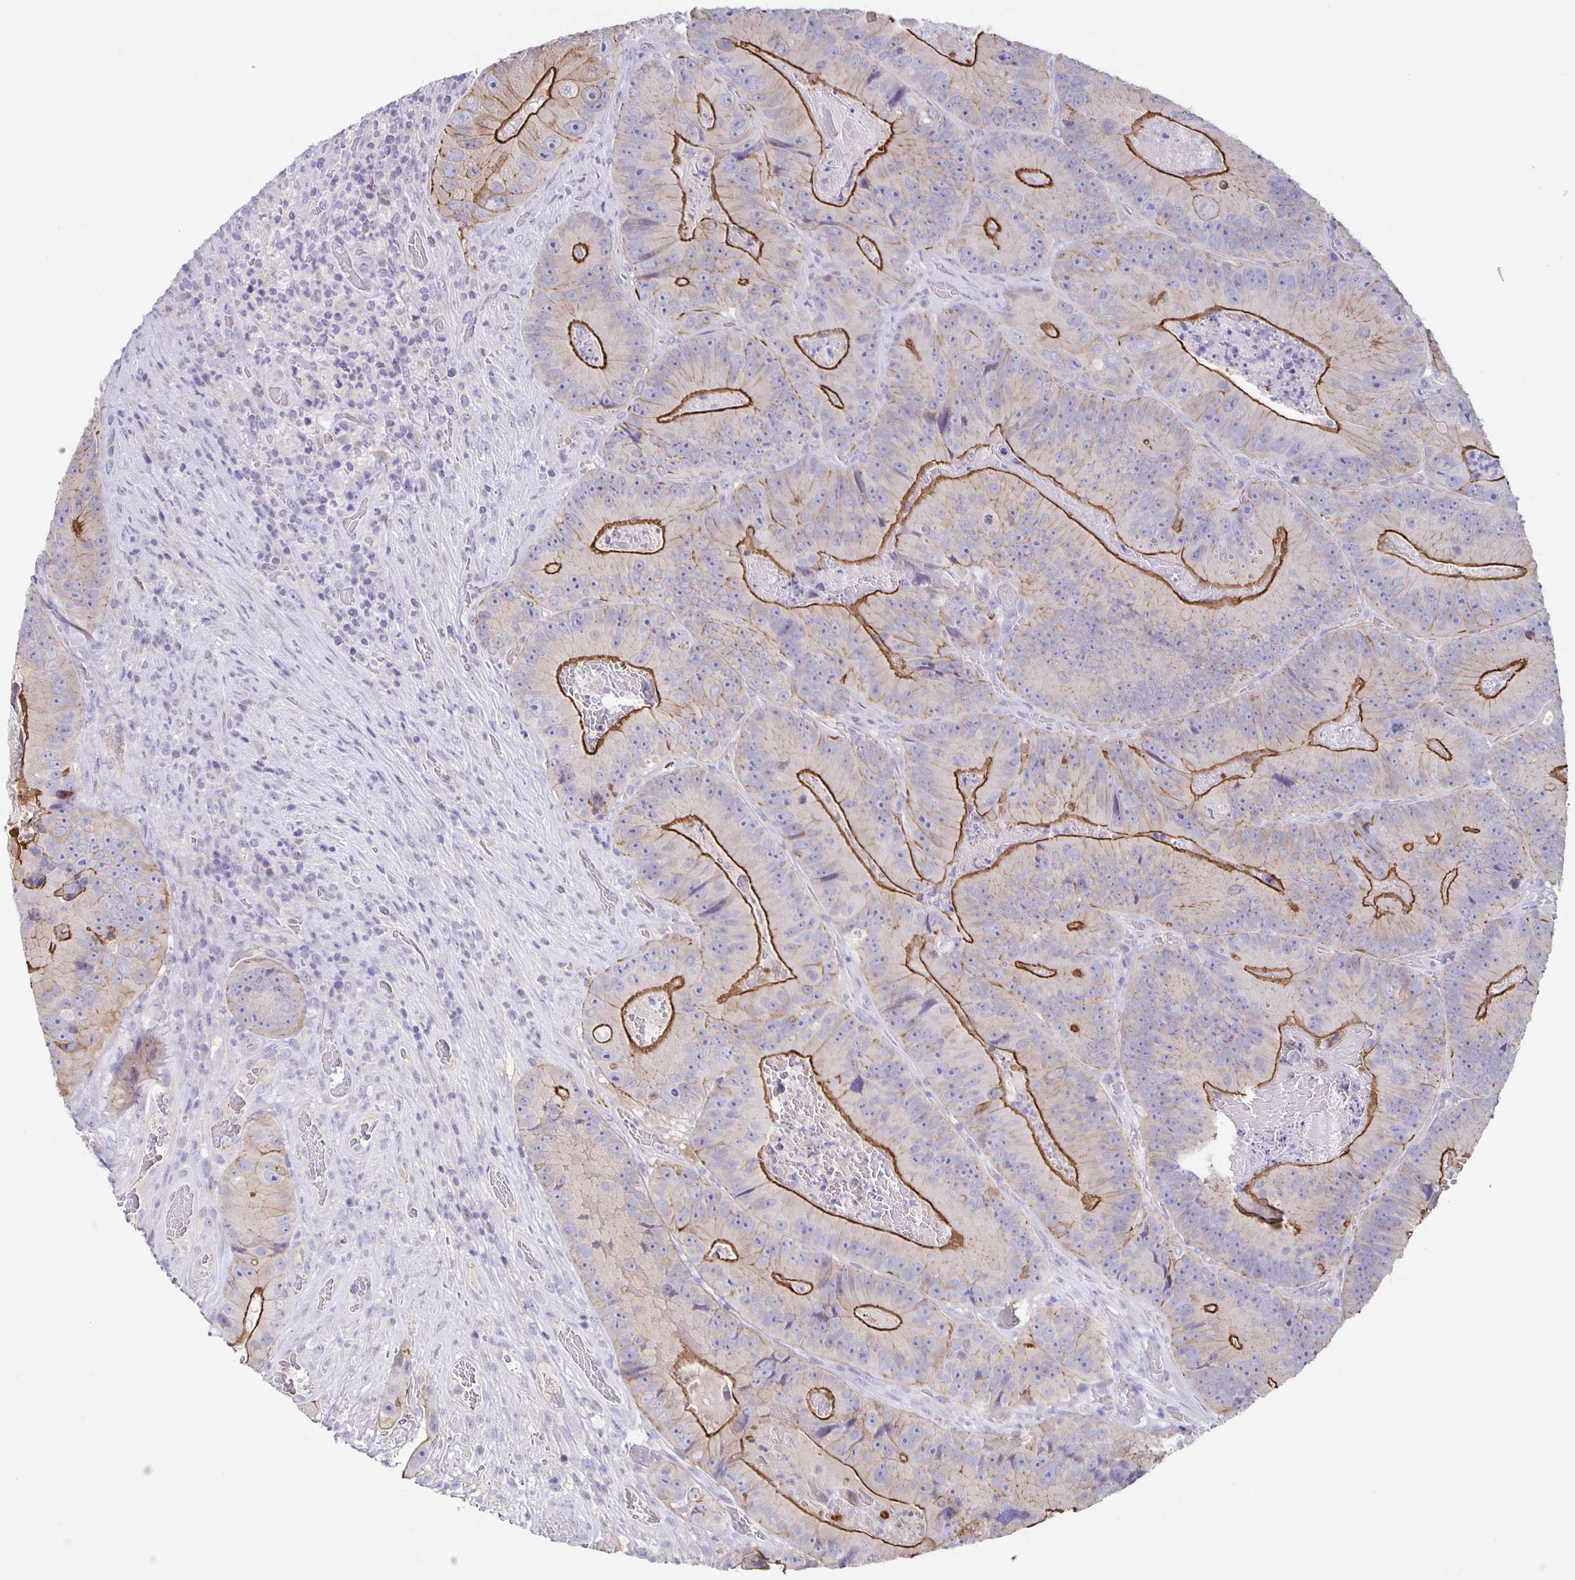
{"staining": {"intensity": "strong", "quantity": "25%-75%", "location": "cytoplasmic/membranous"}, "tissue": "colorectal cancer", "cell_type": "Tumor cells", "image_type": "cancer", "snomed": [{"axis": "morphology", "description": "Adenocarcinoma, NOS"}, {"axis": "topography", "description": "Colon"}], "caption": "A micrograph of colorectal cancer stained for a protein reveals strong cytoplasmic/membranous brown staining in tumor cells.", "gene": "PTPN3", "patient": {"sex": "female", "age": 86}}